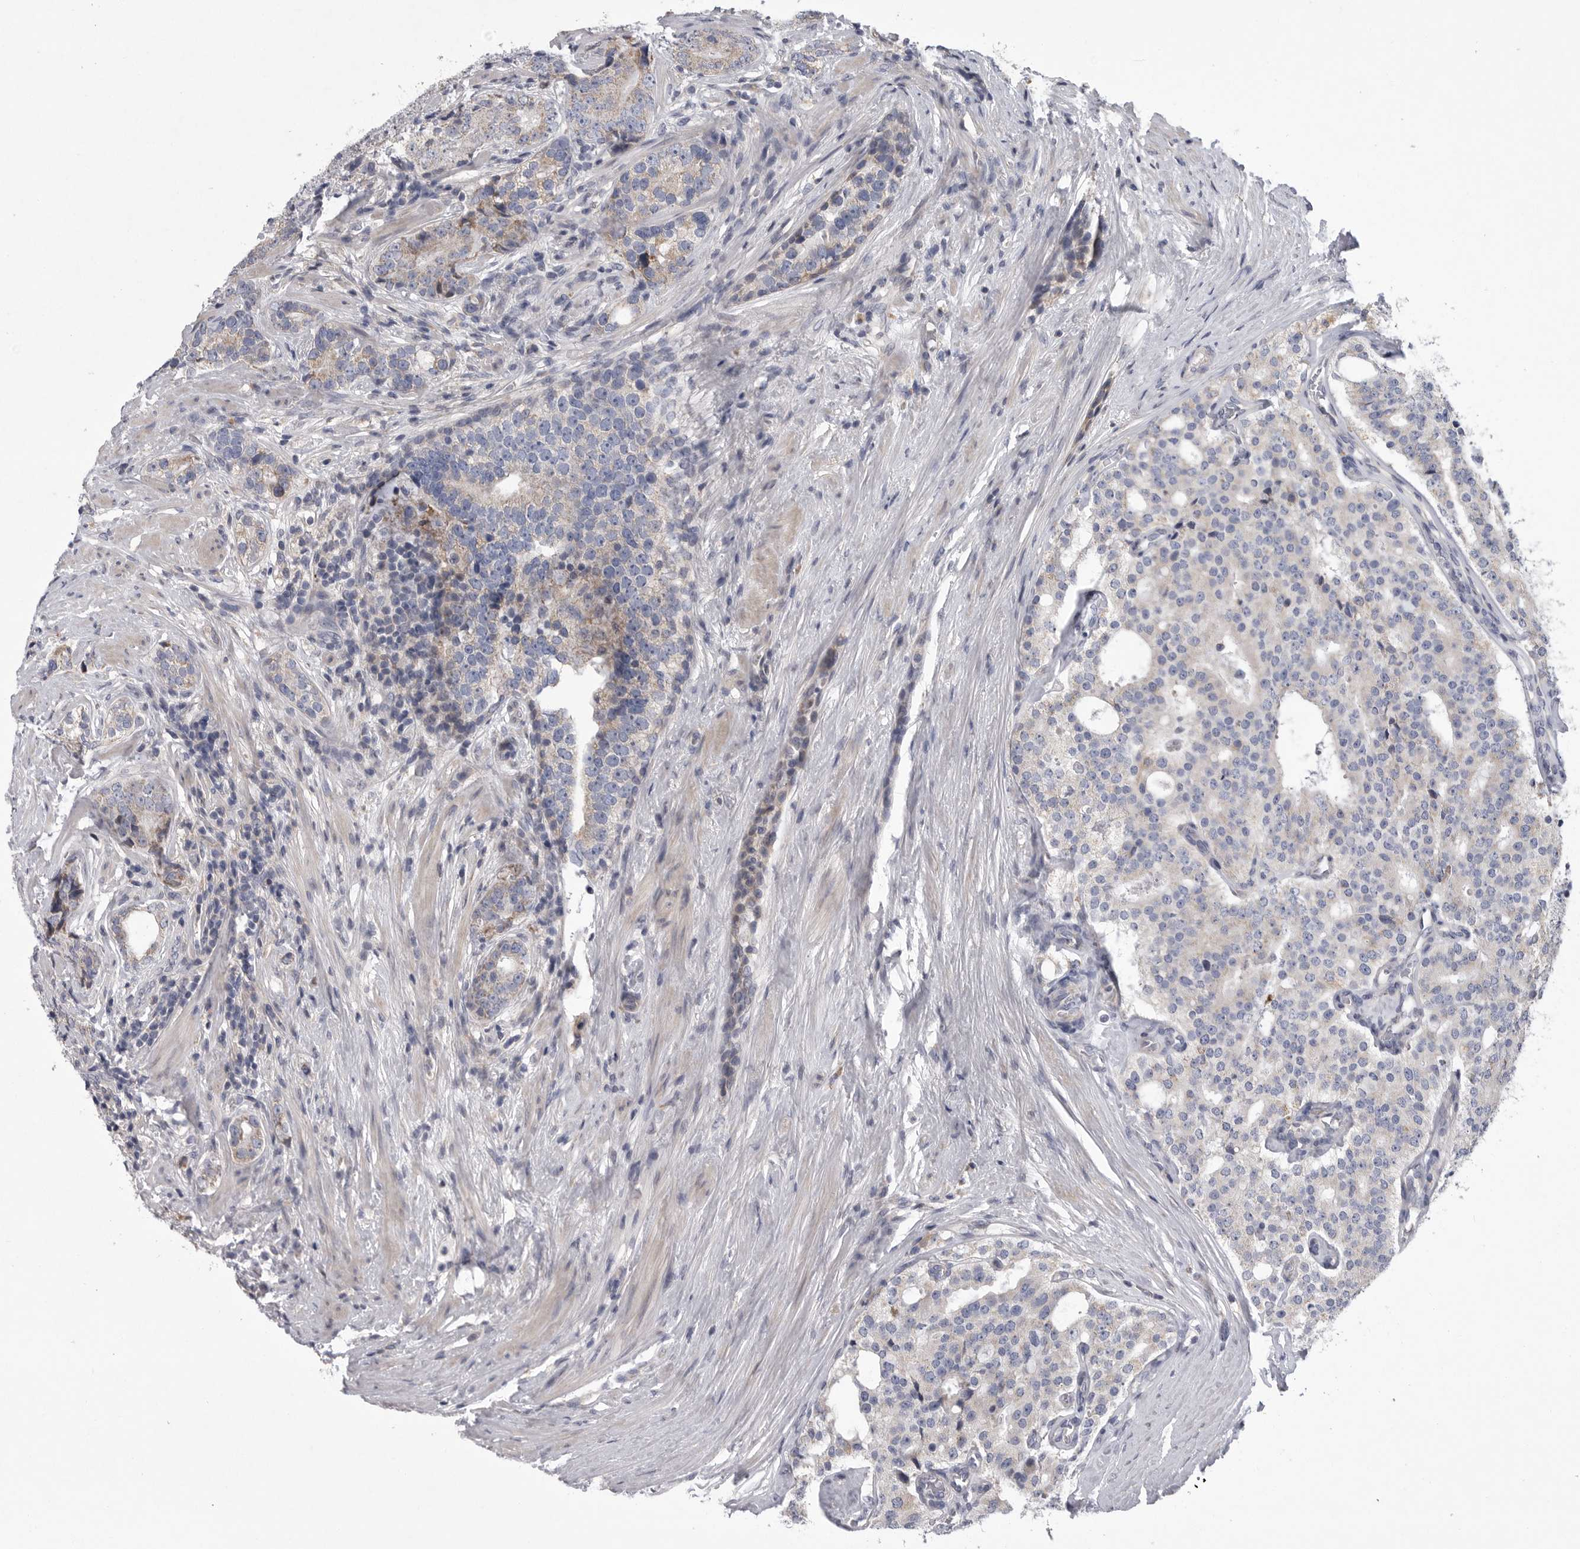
{"staining": {"intensity": "negative", "quantity": "none", "location": "none"}, "tissue": "prostate cancer", "cell_type": "Tumor cells", "image_type": "cancer", "snomed": [{"axis": "morphology", "description": "Adenocarcinoma, High grade"}, {"axis": "topography", "description": "Prostate"}], "caption": "Micrograph shows no significant protein staining in tumor cells of high-grade adenocarcinoma (prostate).", "gene": "CRP", "patient": {"sex": "male", "age": 56}}